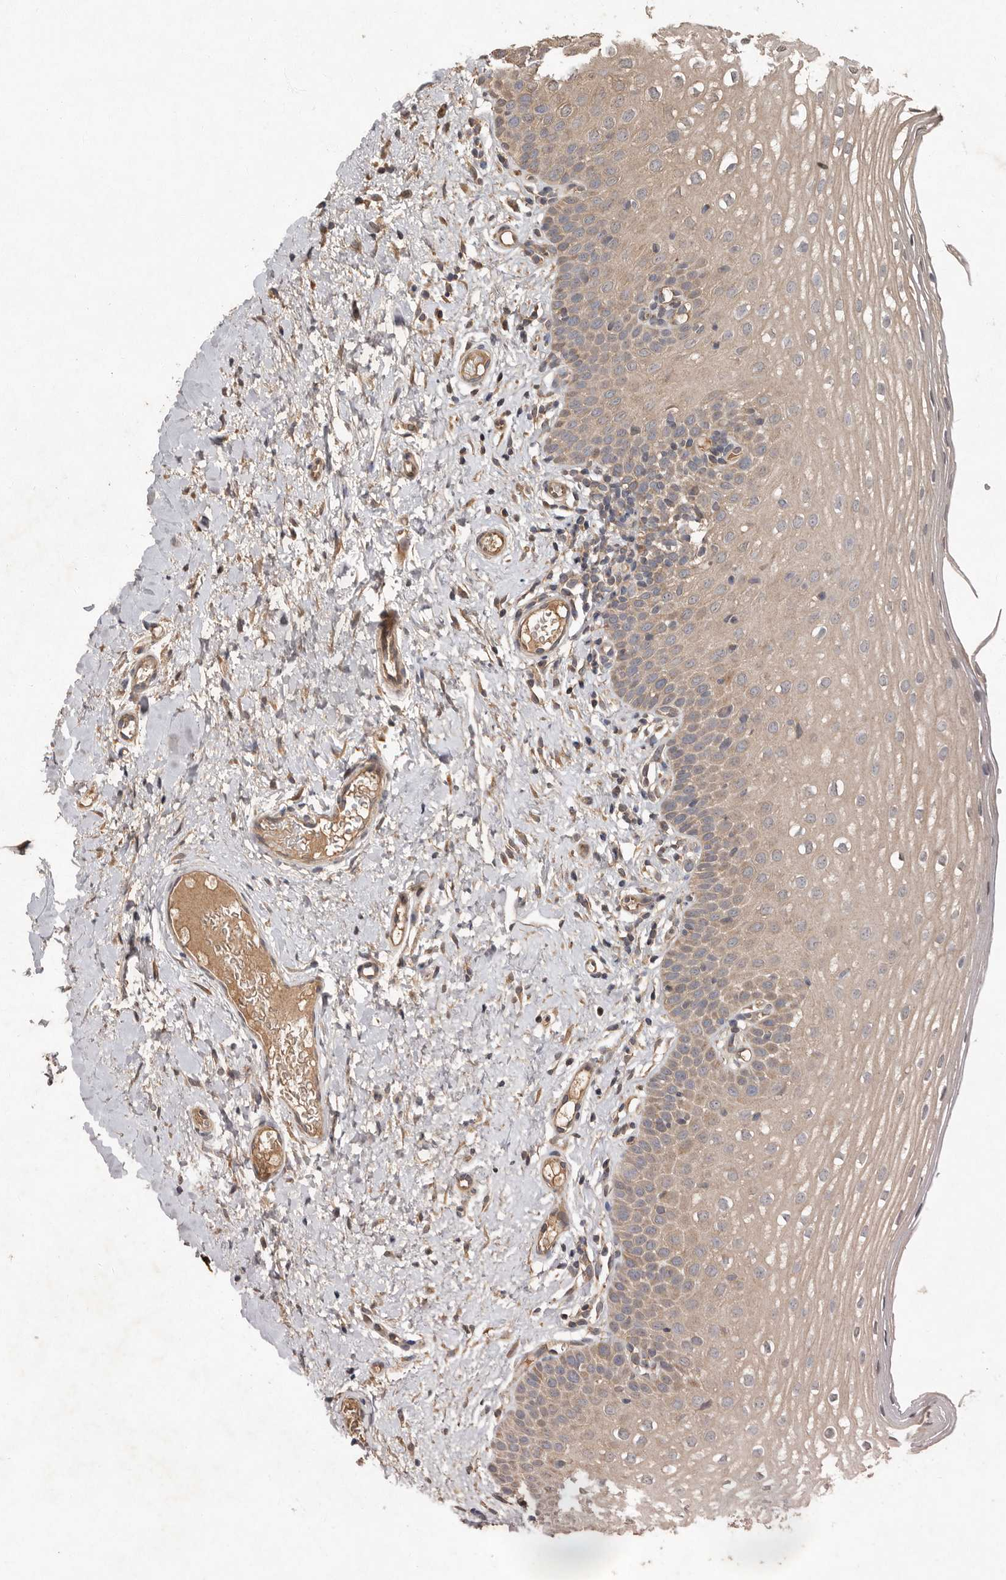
{"staining": {"intensity": "weak", "quantity": ">75%", "location": "cytoplasmic/membranous"}, "tissue": "oral mucosa", "cell_type": "Squamous epithelial cells", "image_type": "normal", "snomed": [{"axis": "morphology", "description": "Normal tissue, NOS"}, {"axis": "topography", "description": "Oral tissue"}], "caption": "Weak cytoplasmic/membranous expression for a protein is identified in about >75% of squamous epithelial cells of normal oral mucosa using IHC.", "gene": "KIF26B", "patient": {"sex": "female", "age": 56}}